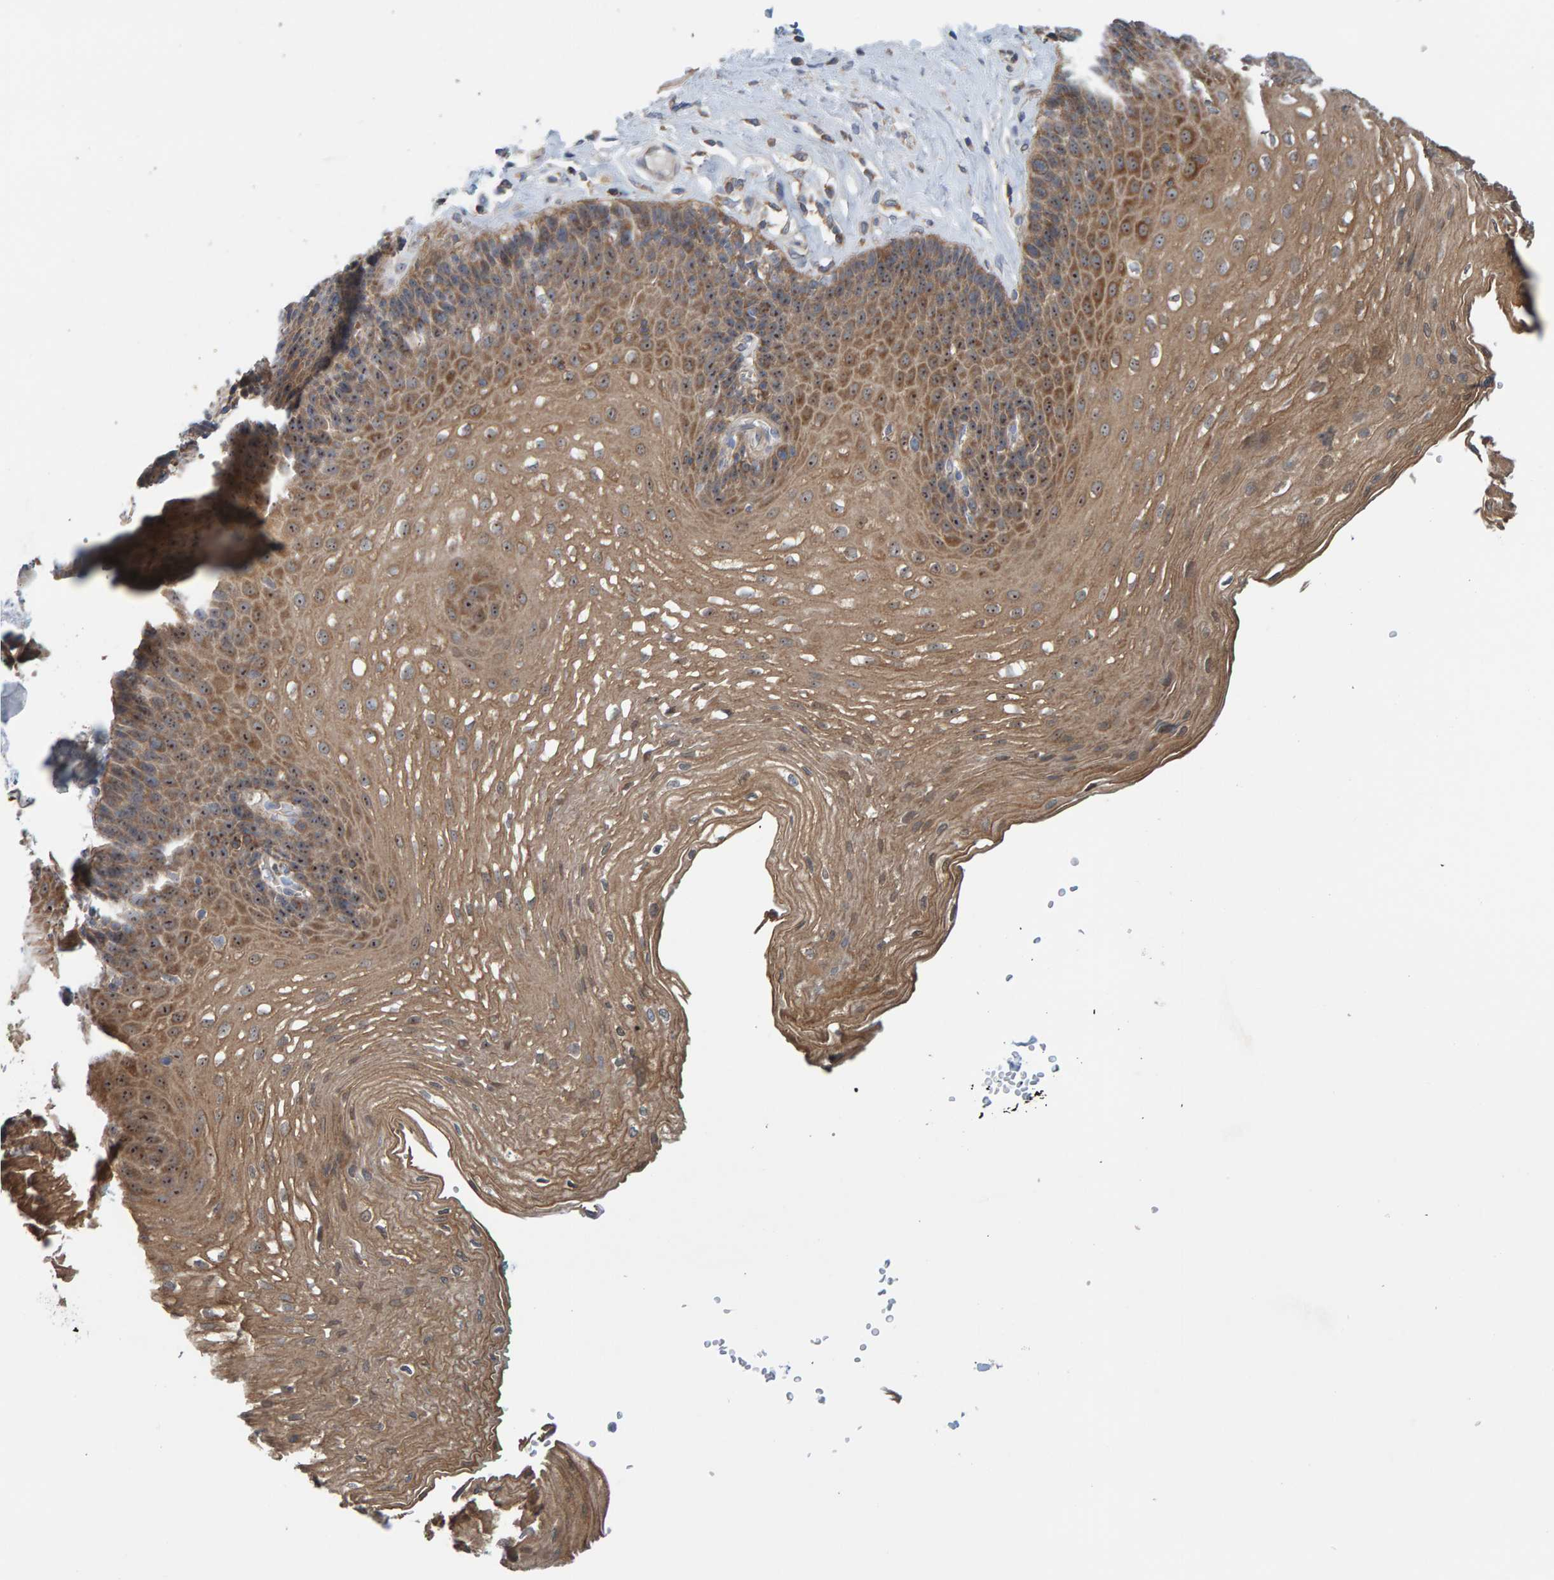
{"staining": {"intensity": "moderate", "quantity": ">75%", "location": "cytoplasmic/membranous"}, "tissue": "esophagus", "cell_type": "Squamous epithelial cells", "image_type": "normal", "snomed": [{"axis": "morphology", "description": "Normal tissue, NOS"}, {"axis": "topography", "description": "Esophagus"}], "caption": "This is an image of immunohistochemistry staining of benign esophagus, which shows moderate staining in the cytoplasmic/membranous of squamous epithelial cells.", "gene": "CCM2", "patient": {"sex": "female", "age": 66}}